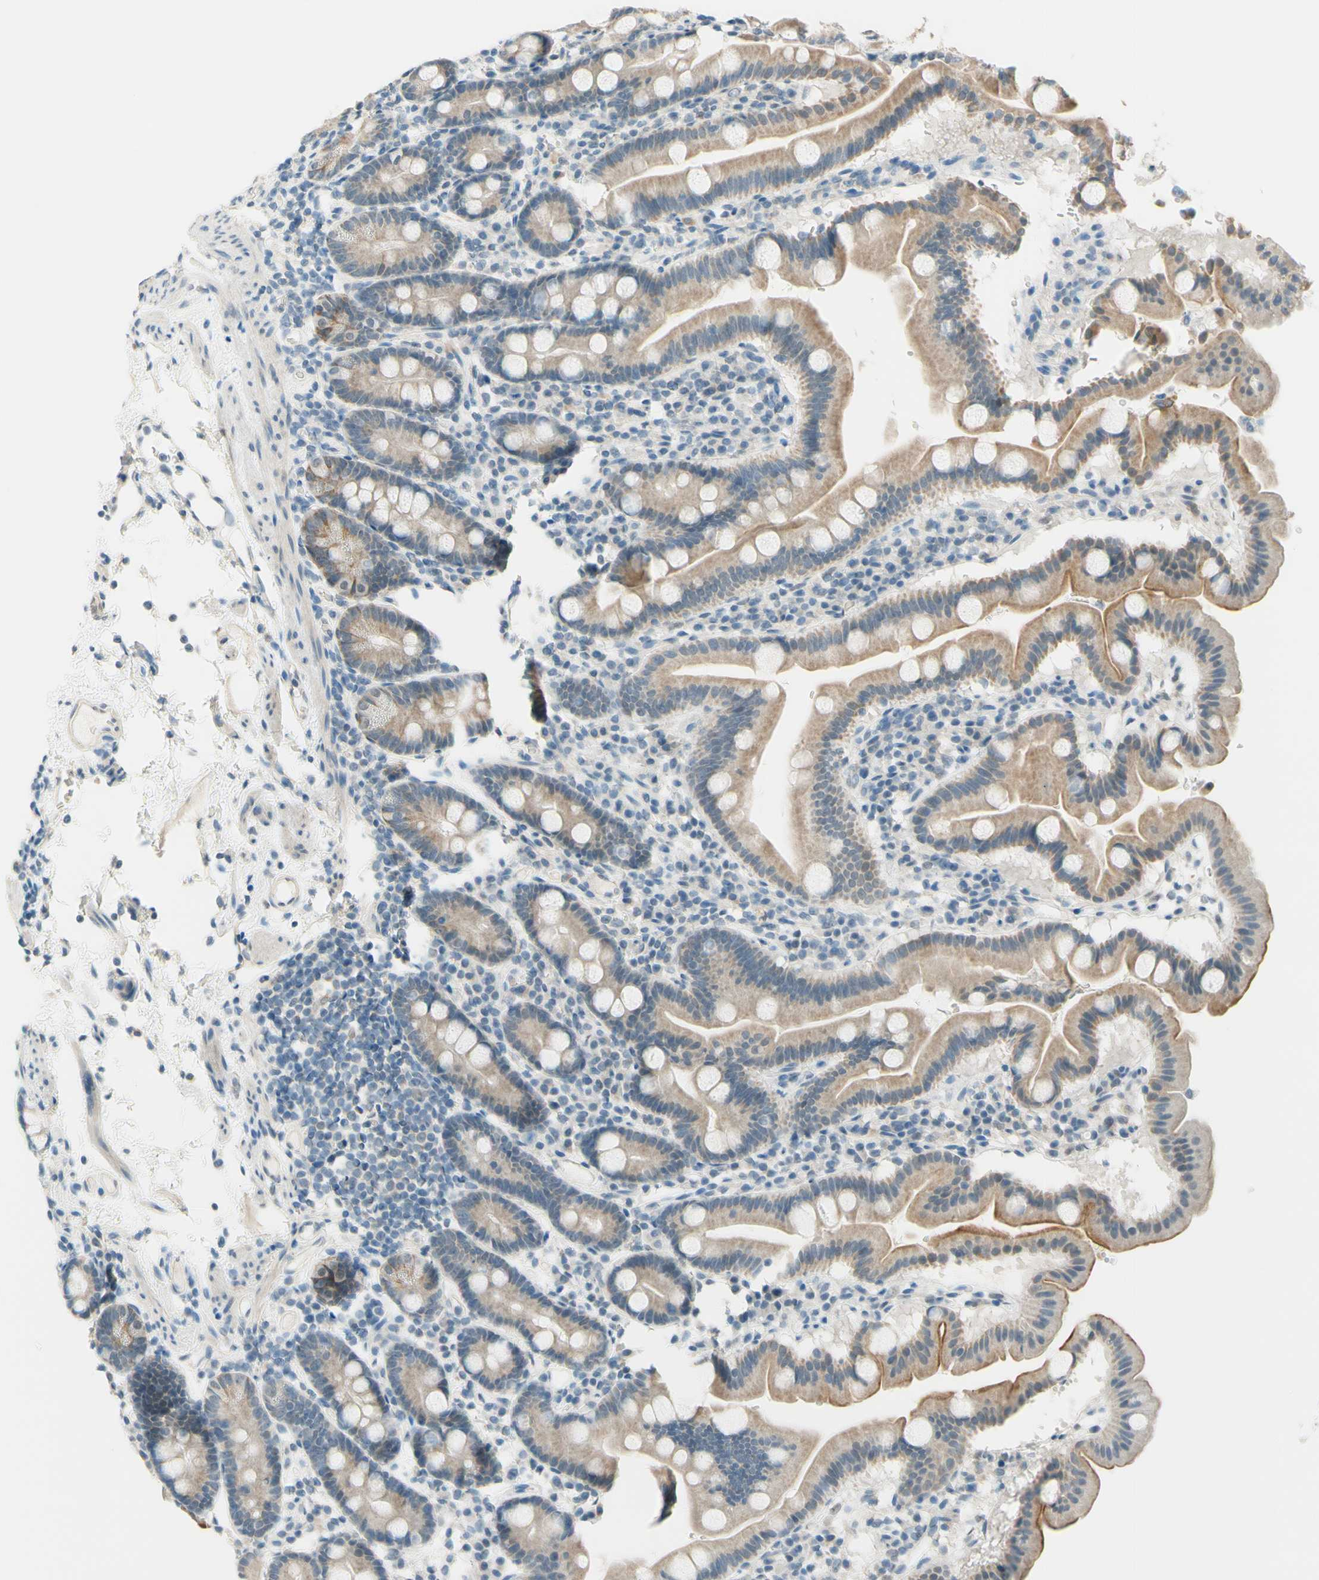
{"staining": {"intensity": "weak", "quantity": "25%-75%", "location": "cytoplasmic/membranous"}, "tissue": "duodenum", "cell_type": "Glandular cells", "image_type": "normal", "snomed": [{"axis": "morphology", "description": "Normal tissue, NOS"}, {"axis": "topography", "description": "Duodenum"}], "caption": "The immunohistochemical stain shows weak cytoplasmic/membranous staining in glandular cells of unremarkable duodenum. (Brightfield microscopy of DAB IHC at high magnification).", "gene": "JPH1", "patient": {"sex": "male", "age": 50}}